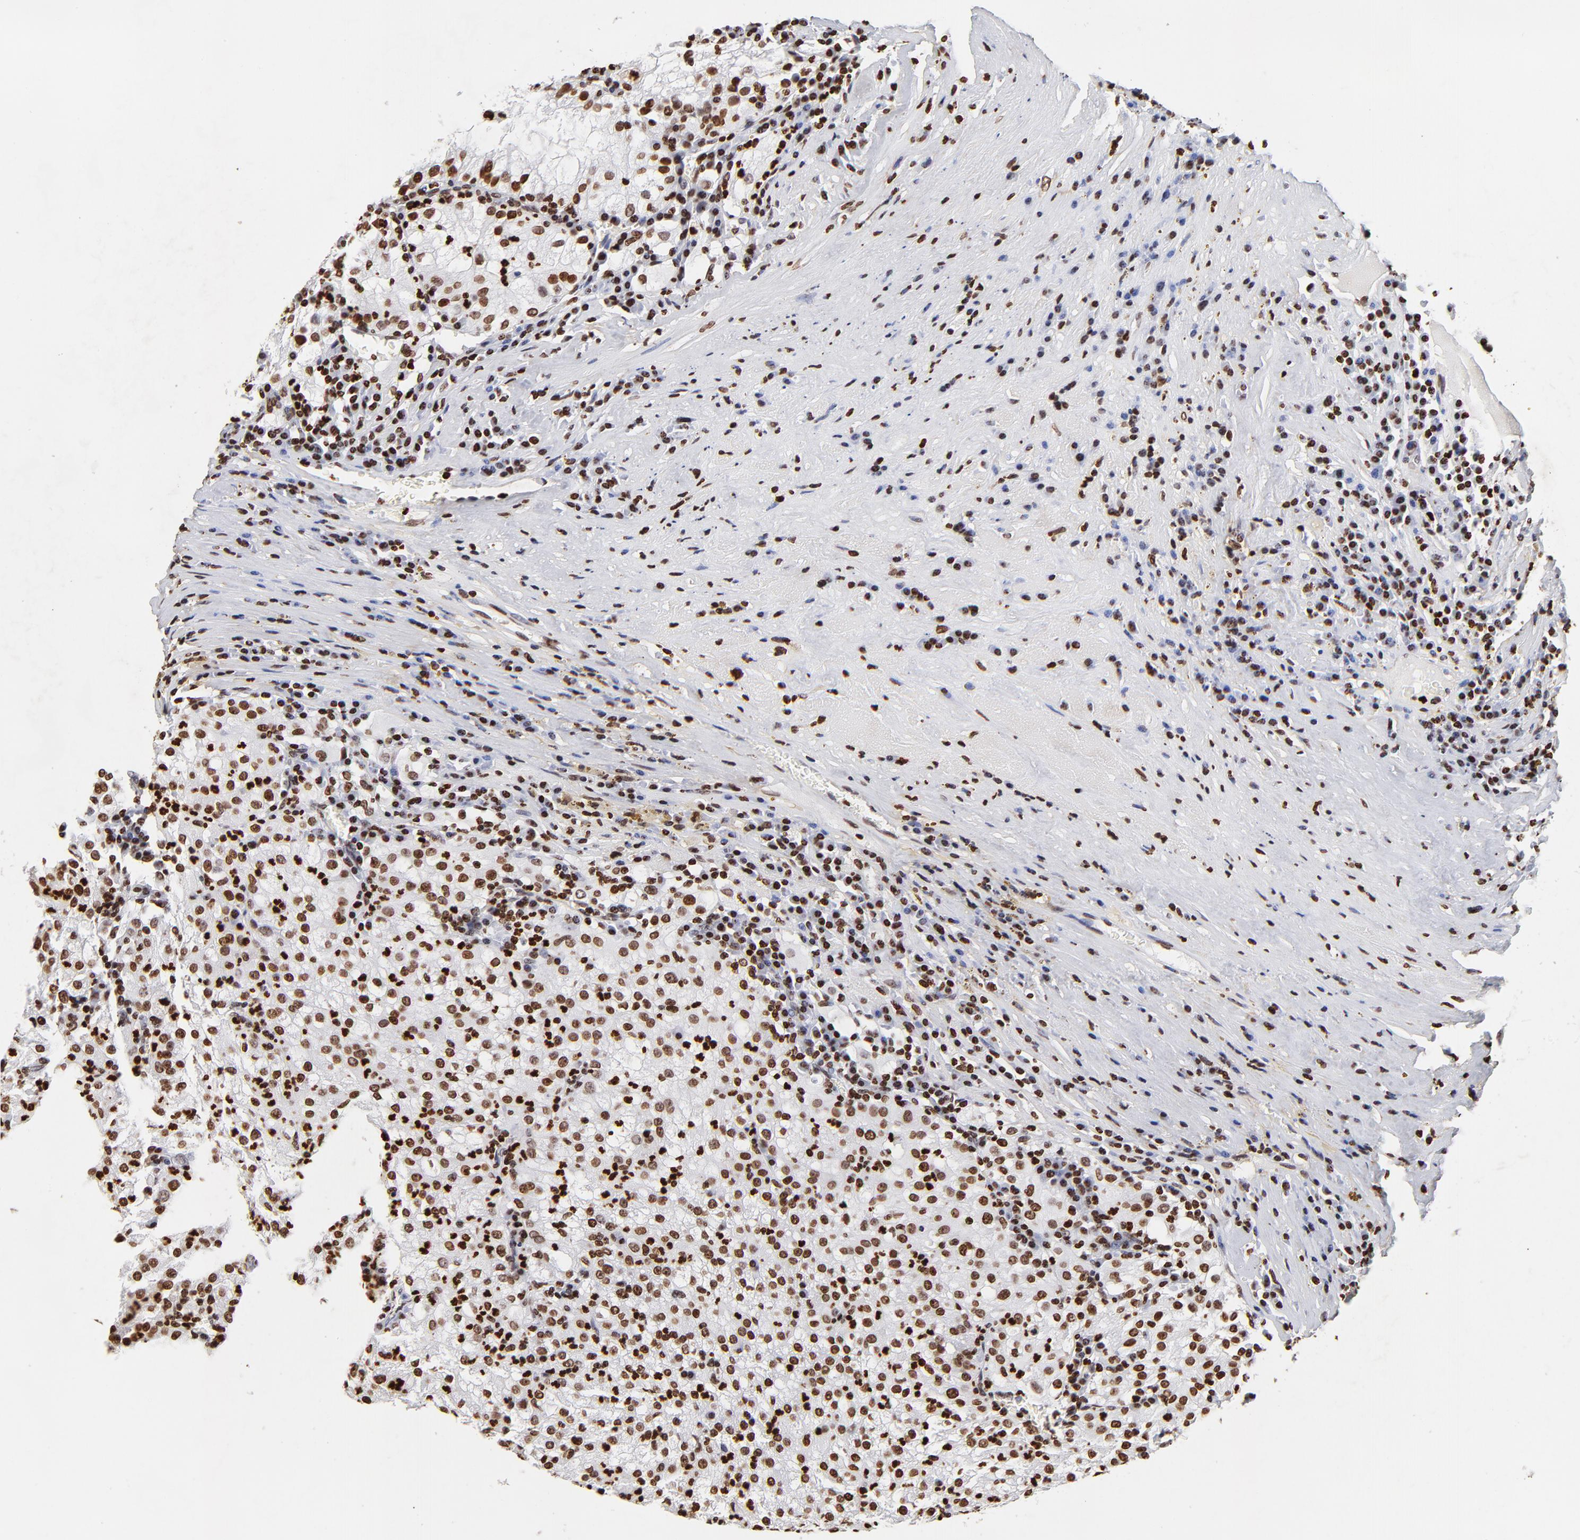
{"staining": {"intensity": "strong", "quantity": ">75%", "location": "nuclear"}, "tissue": "renal cancer", "cell_type": "Tumor cells", "image_type": "cancer", "snomed": [{"axis": "morphology", "description": "Adenocarcinoma, NOS"}, {"axis": "topography", "description": "Kidney"}], "caption": "This is an image of IHC staining of renal adenocarcinoma, which shows strong positivity in the nuclear of tumor cells.", "gene": "FBH1", "patient": {"sex": "male", "age": 59}}